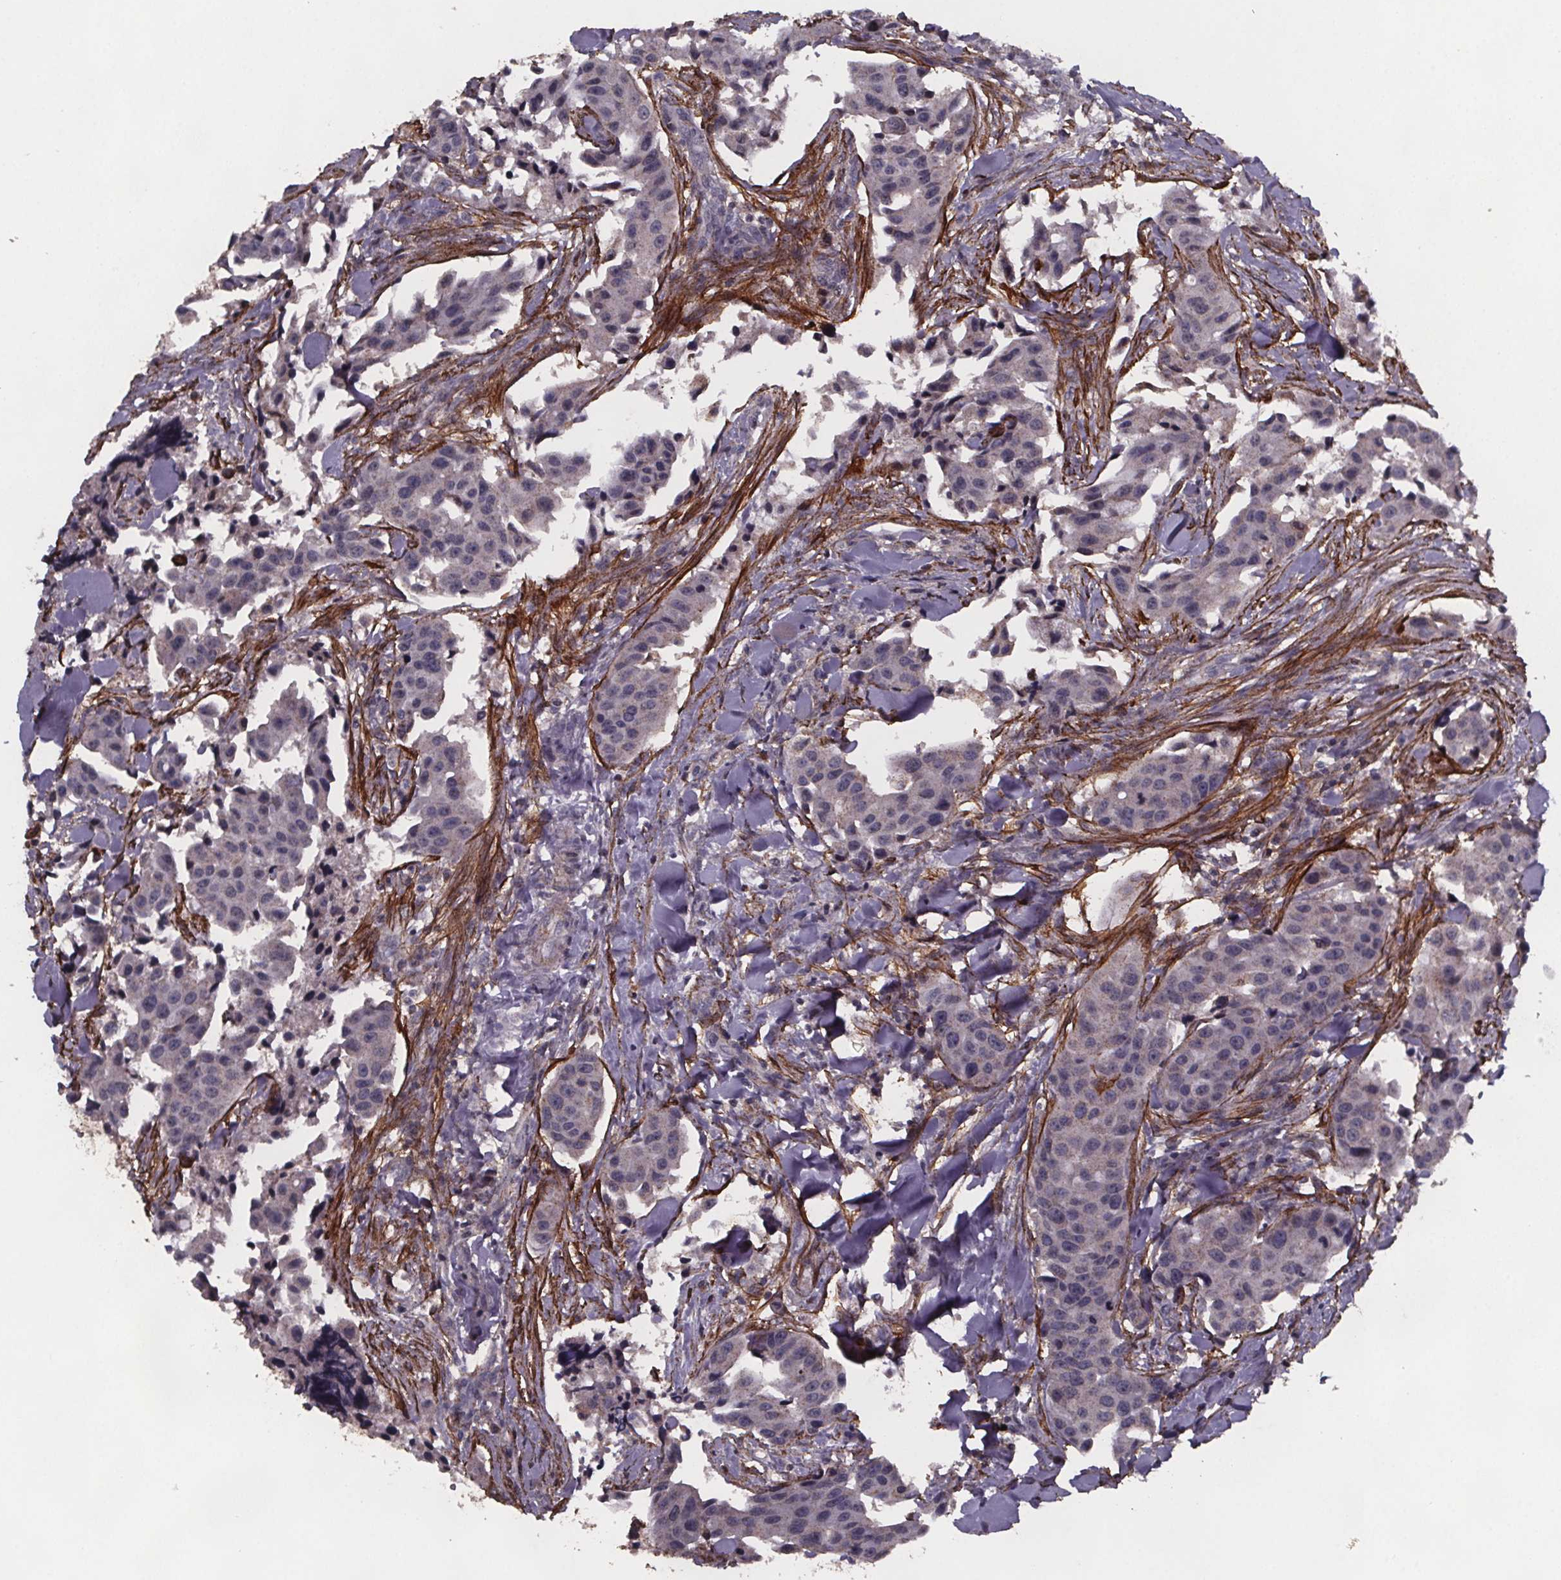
{"staining": {"intensity": "negative", "quantity": "none", "location": "none"}, "tissue": "head and neck cancer", "cell_type": "Tumor cells", "image_type": "cancer", "snomed": [{"axis": "morphology", "description": "Adenocarcinoma, NOS"}, {"axis": "topography", "description": "Head-Neck"}], "caption": "DAB immunohistochemical staining of head and neck cancer (adenocarcinoma) shows no significant staining in tumor cells. The staining was performed using DAB (3,3'-diaminobenzidine) to visualize the protein expression in brown, while the nuclei were stained in blue with hematoxylin (Magnification: 20x).", "gene": "PALLD", "patient": {"sex": "male", "age": 76}}